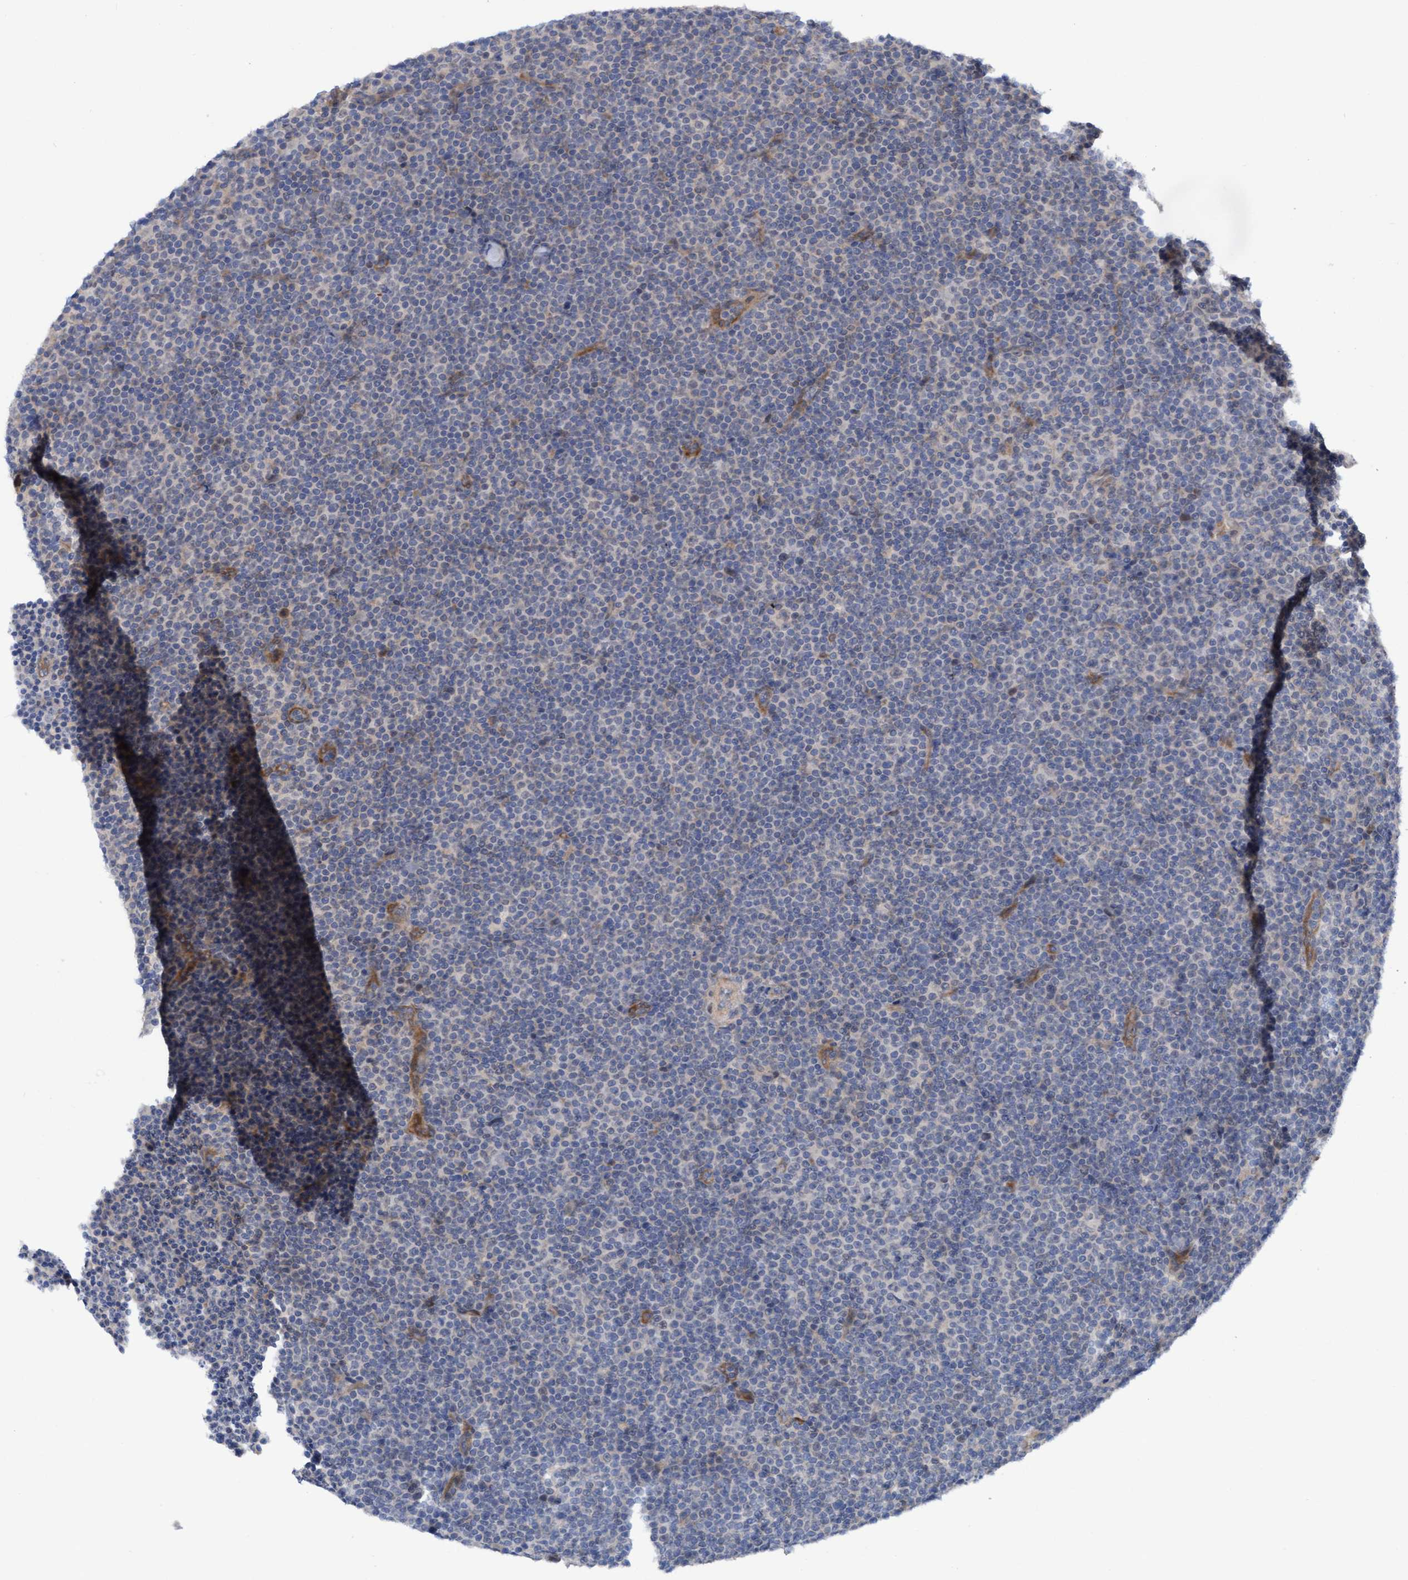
{"staining": {"intensity": "negative", "quantity": "none", "location": "none"}, "tissue": "lymphoma", "cell_type": "Tumor cells", "image_type": "cancer", "snomed": [{"axis": "morphology", "description": "Malignant lymphoma, non-Hodgkin's type, Low grade"}, {"axis": "topography", "description": "Lymph node"}], "caption": "This is a micrograph of immunohistochemistry staining of lymphoma, which shows no expression in tumor cells.", "gene": "PLCD1", "patient": {"sex": "female", "age": 67}}